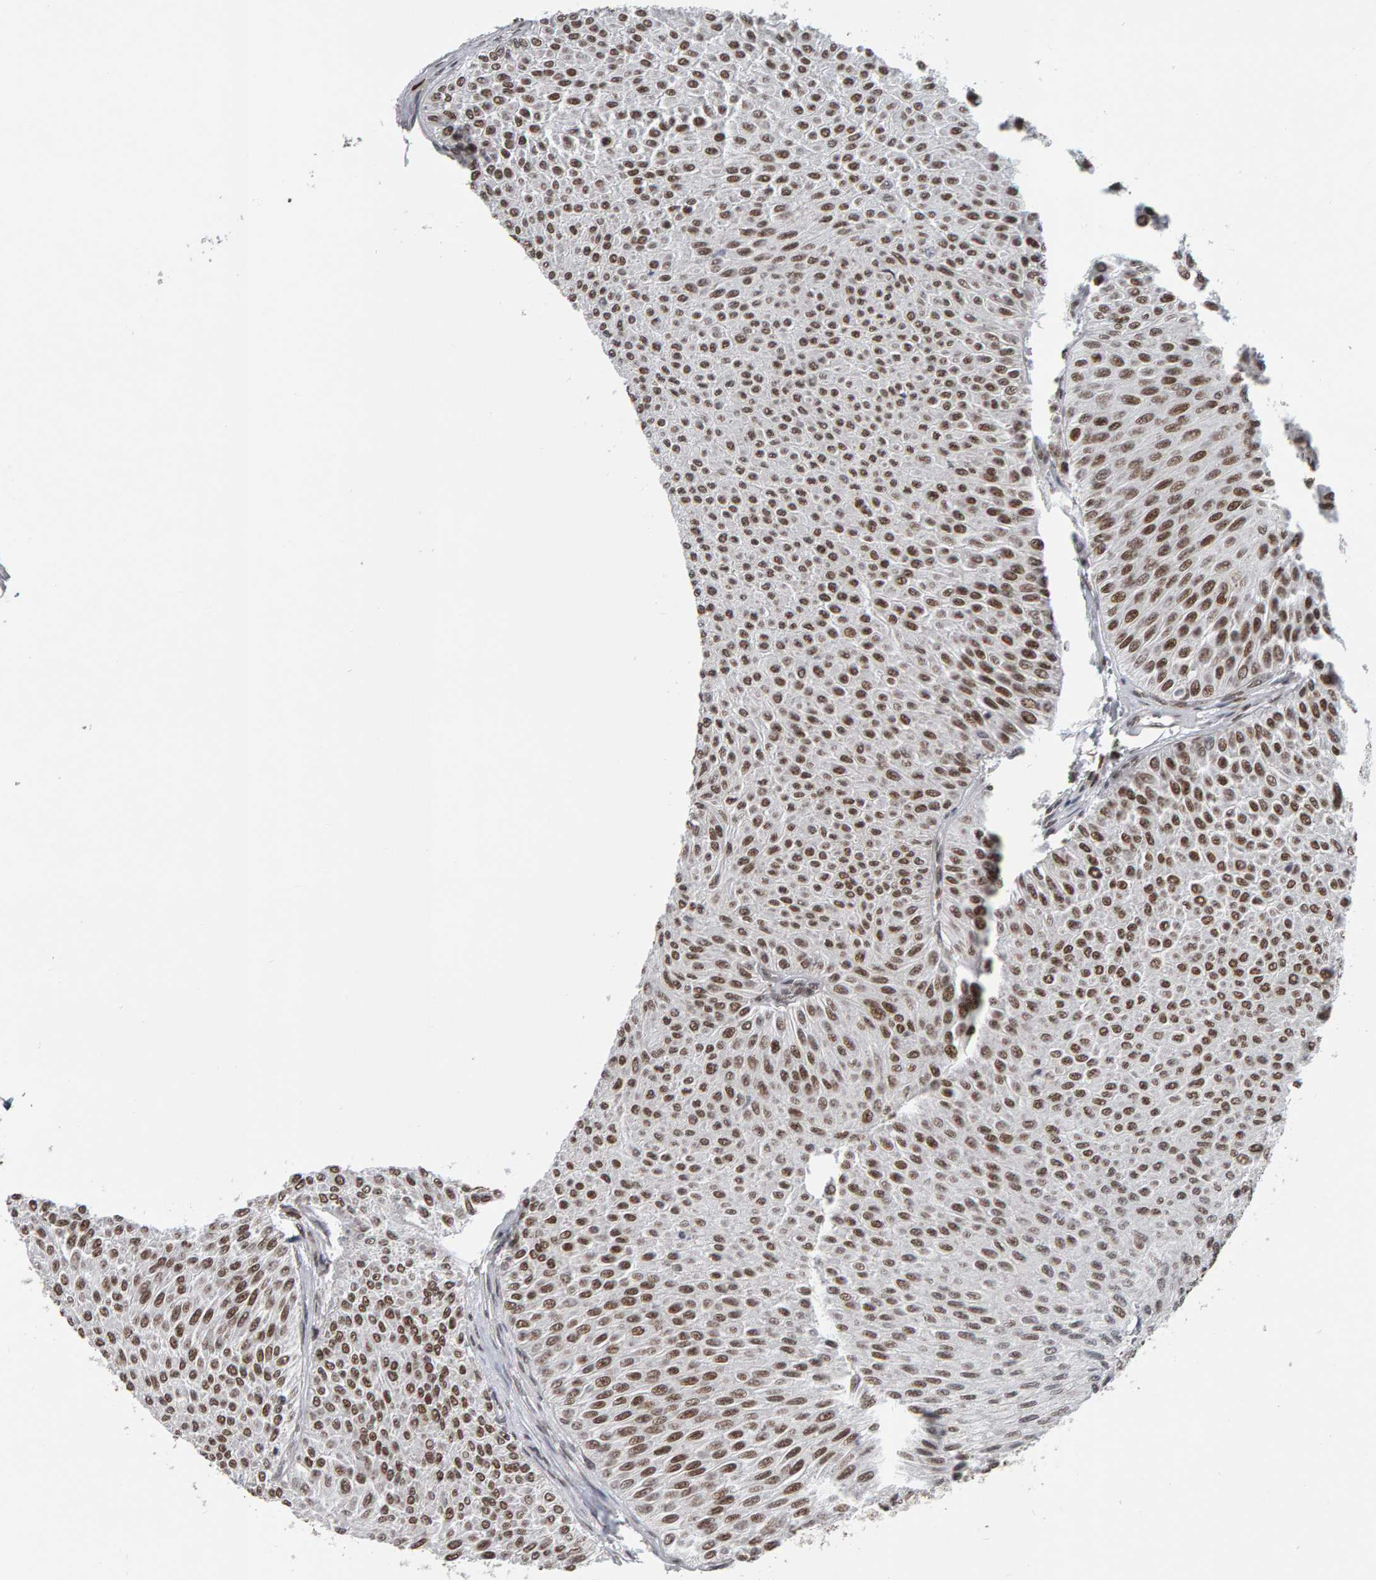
{"staining": {"intensity": "strong", "quantity": ">75%", "location": "nuclear"}, "tissue": "urothelial cancer", "cell_type": "Tumor cells", "image_type": "cancer", "snomed": [{"axis": "morphology", "description": "Urothelial carcinoma, Low grade"}, {"axis": "topography", "description": "Urinary bladder"}], "caption": "Tumor cells demonstrate strong nuclear staining in approximately >75% of cells in urothelial carcinoma (low-grade). (Stains: DAB in brown, nuclei in blue, Microscopy: brightfield microscopy at high magnification).", "gene": "ATF7IP", "patient": {"sex": "male", "age": 78}}